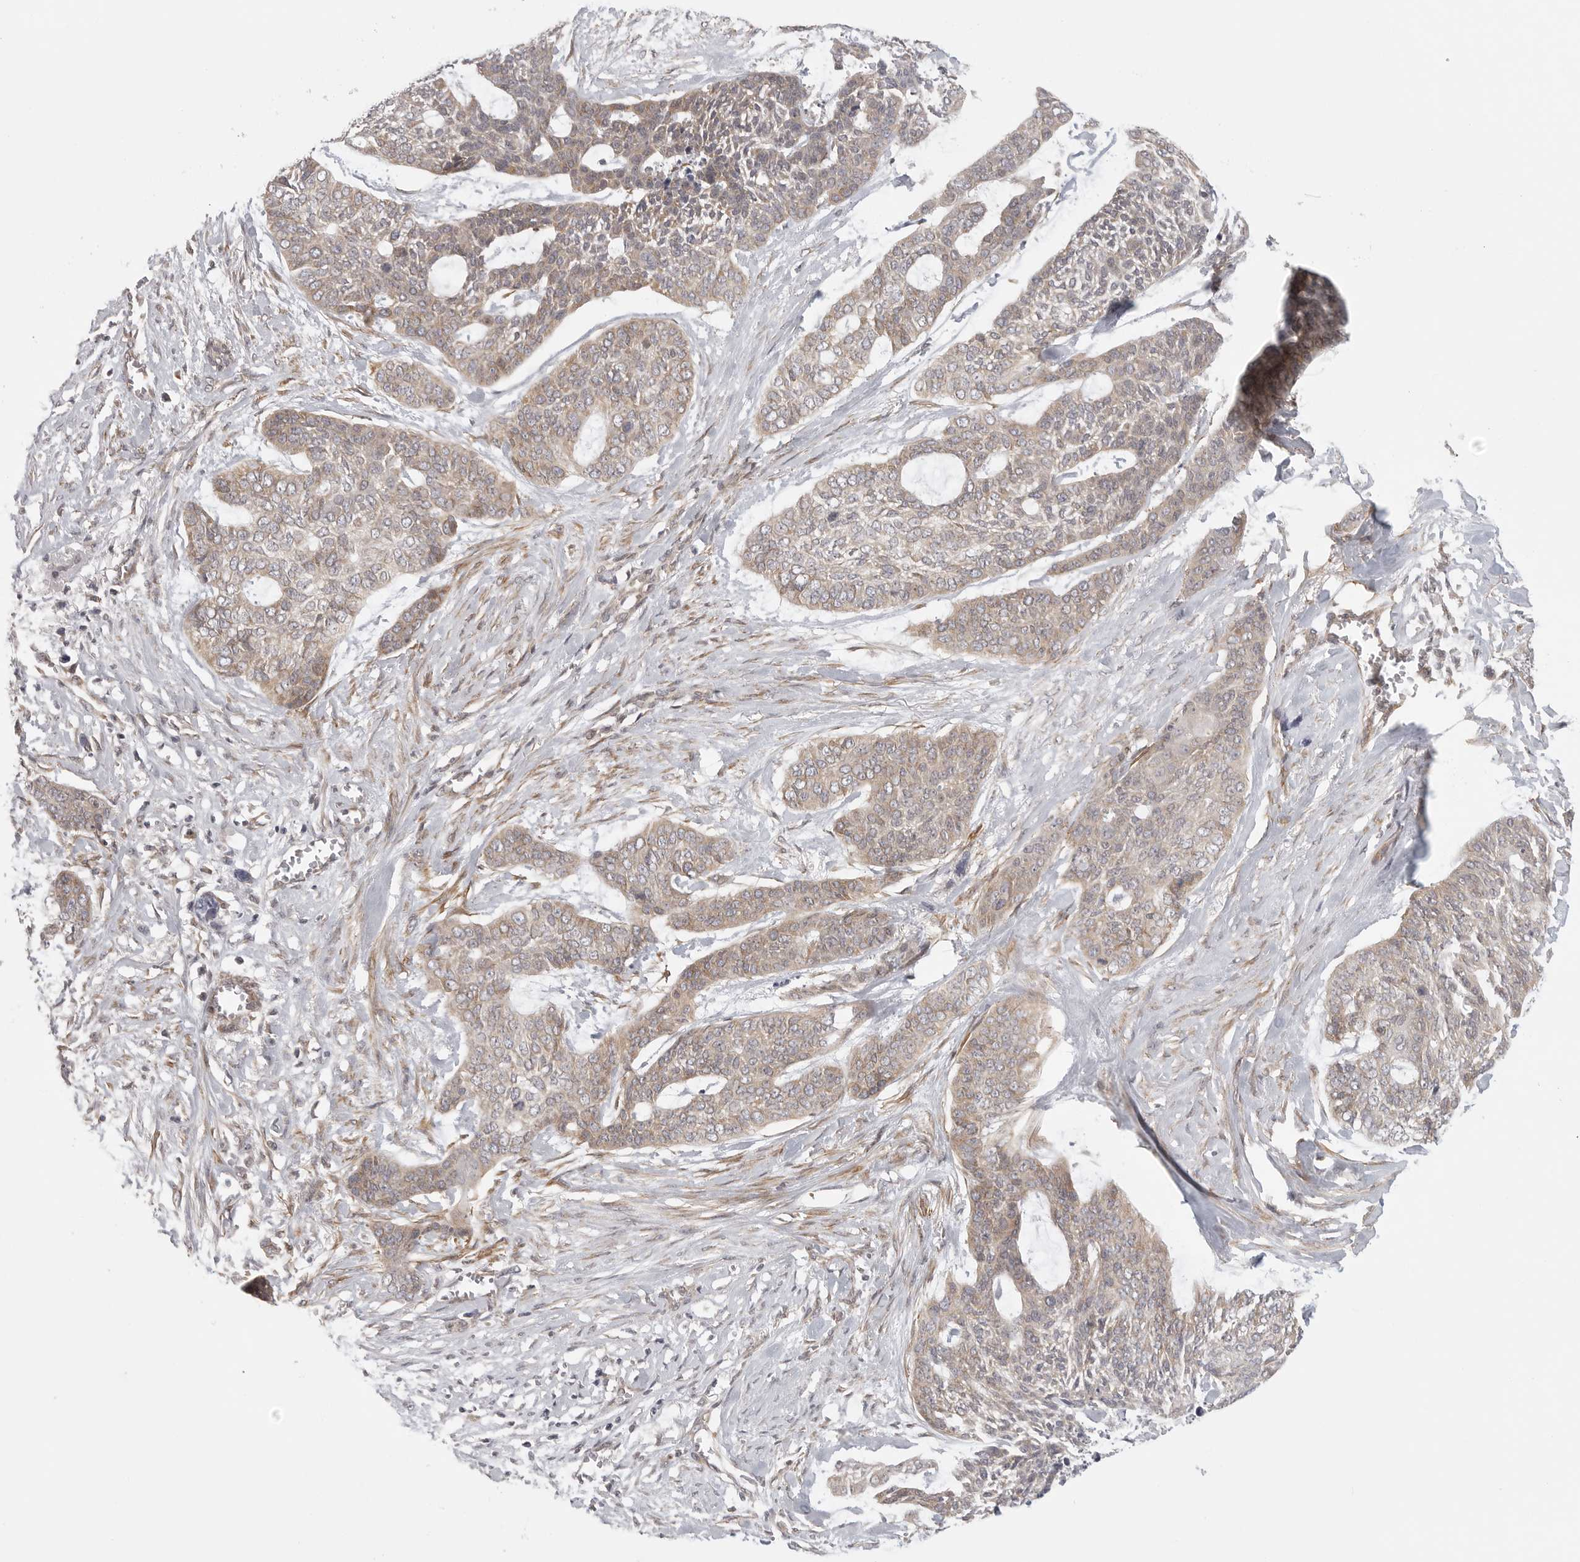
{"staining": {"intensity": "weak", "quantity": "25%-75%", "location": "cytoplasmic/membranous"}, "tissue": "skin cancer", "cell_type": "Tumor cells", "image_type": "cancer", "snomed": [{"axis": "morphology", "description": "Basal cell carcinoma"}, {"axis": "topography", "description": "Skin"}], "caption": "Immunohistochemical staining of basal cell carcinoma (skin) demonstrates weak cytoplasmic/membranous protein expression in about 25%-75% of tumor cells.", "gene": "CERS2", "patient": {"sex": "female", "age": 64}}